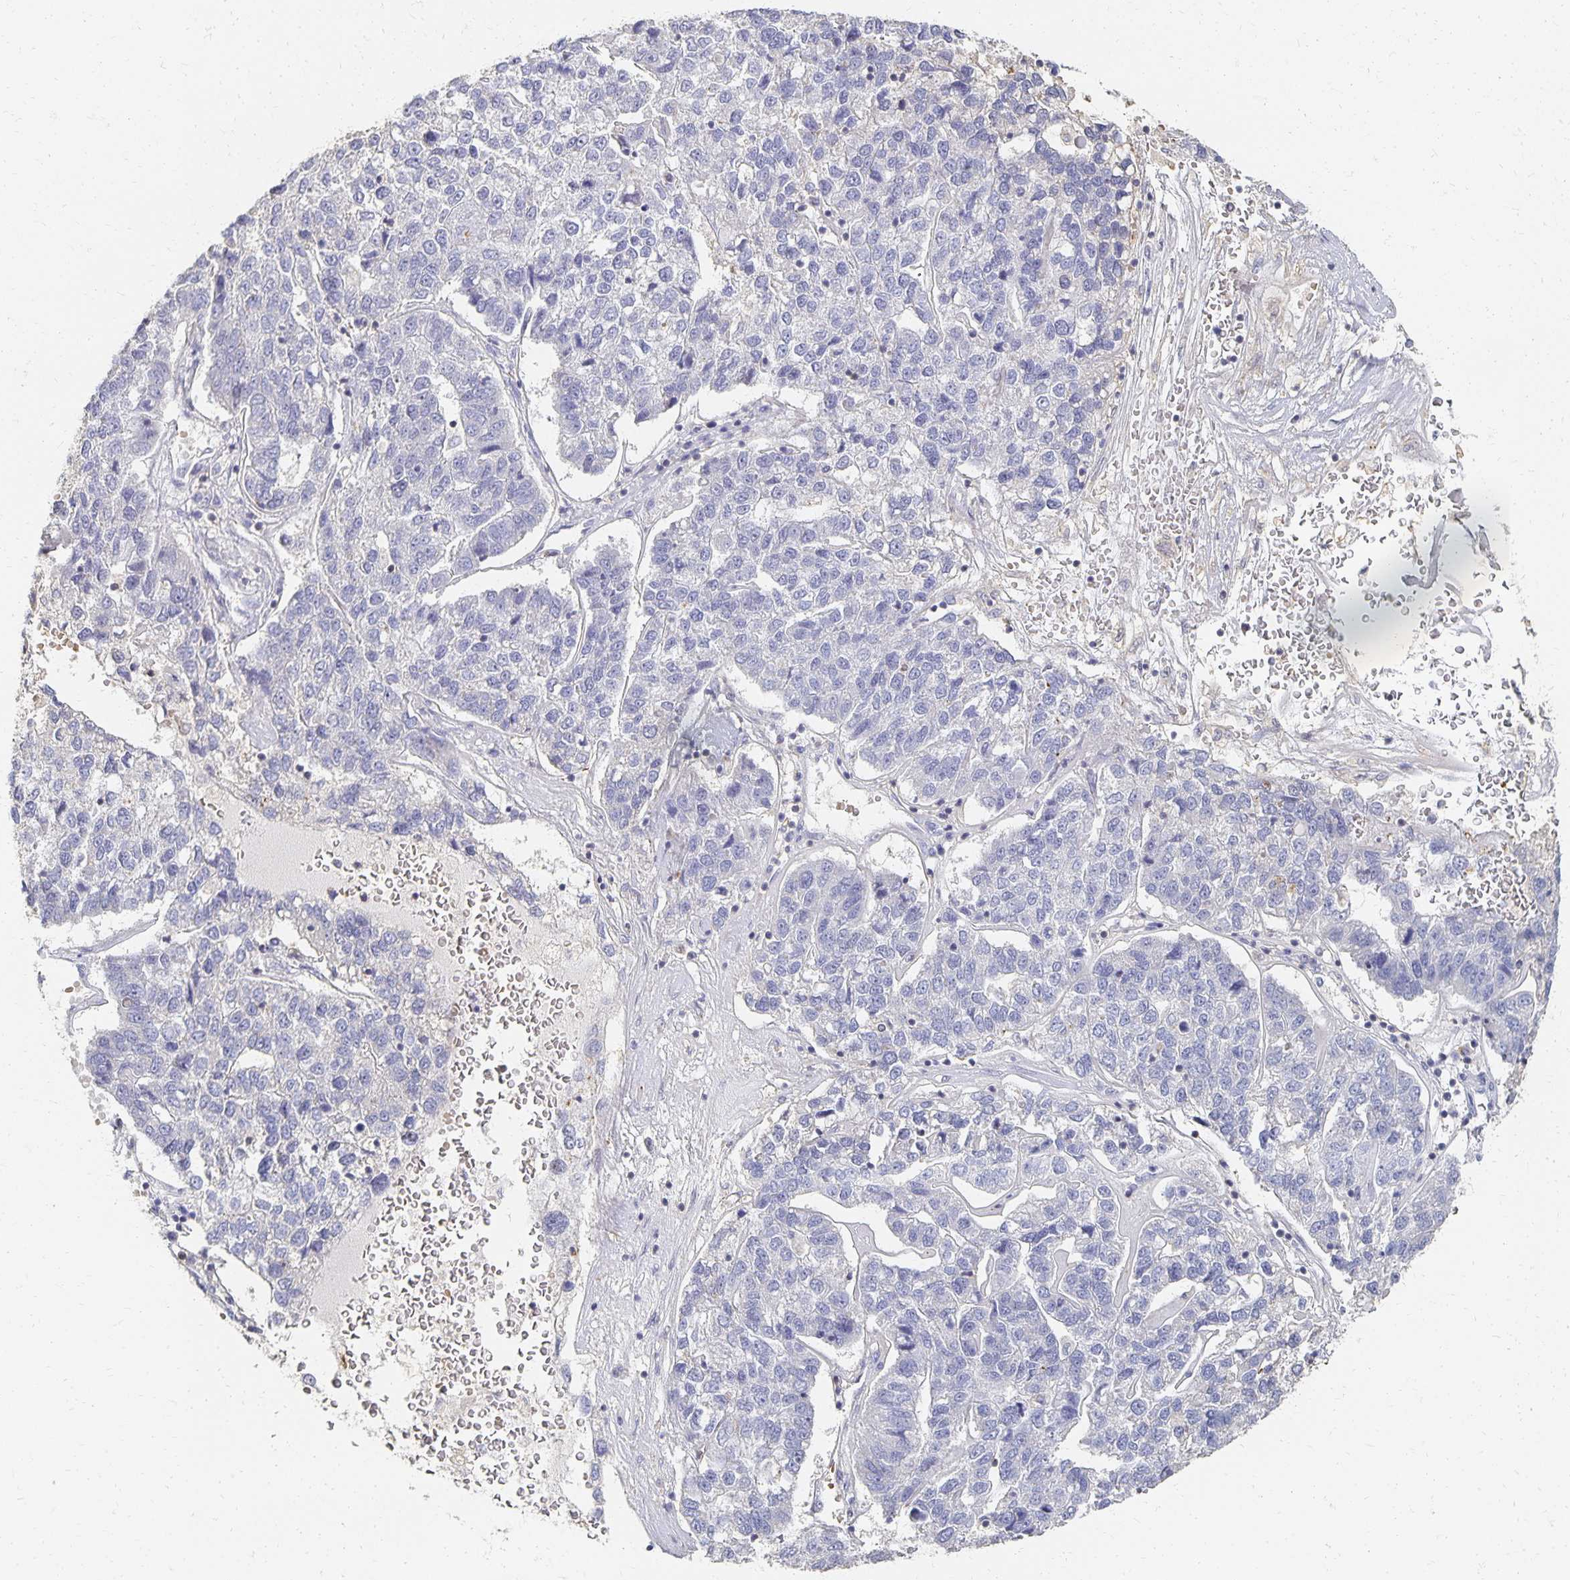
{"staining": {"intensity": "negative", "quantity": "none", "location": "none"}, "tissue": "pancreatic cancer", "cell_type": "Tumor cells", "image_type": "cancer", "snomed": [{"axis": "morphology", "description": "Adenocarcinoma, NOS"}, {"axis": "topography", "description": "Pancreas"}], "caption": "DAB immunohistochemical staining of pancreatic adenocarcinoma reveals no significant expression in tumor cells.", "gene": "CST6", "patient": {"sex": "female", "age": 61}}